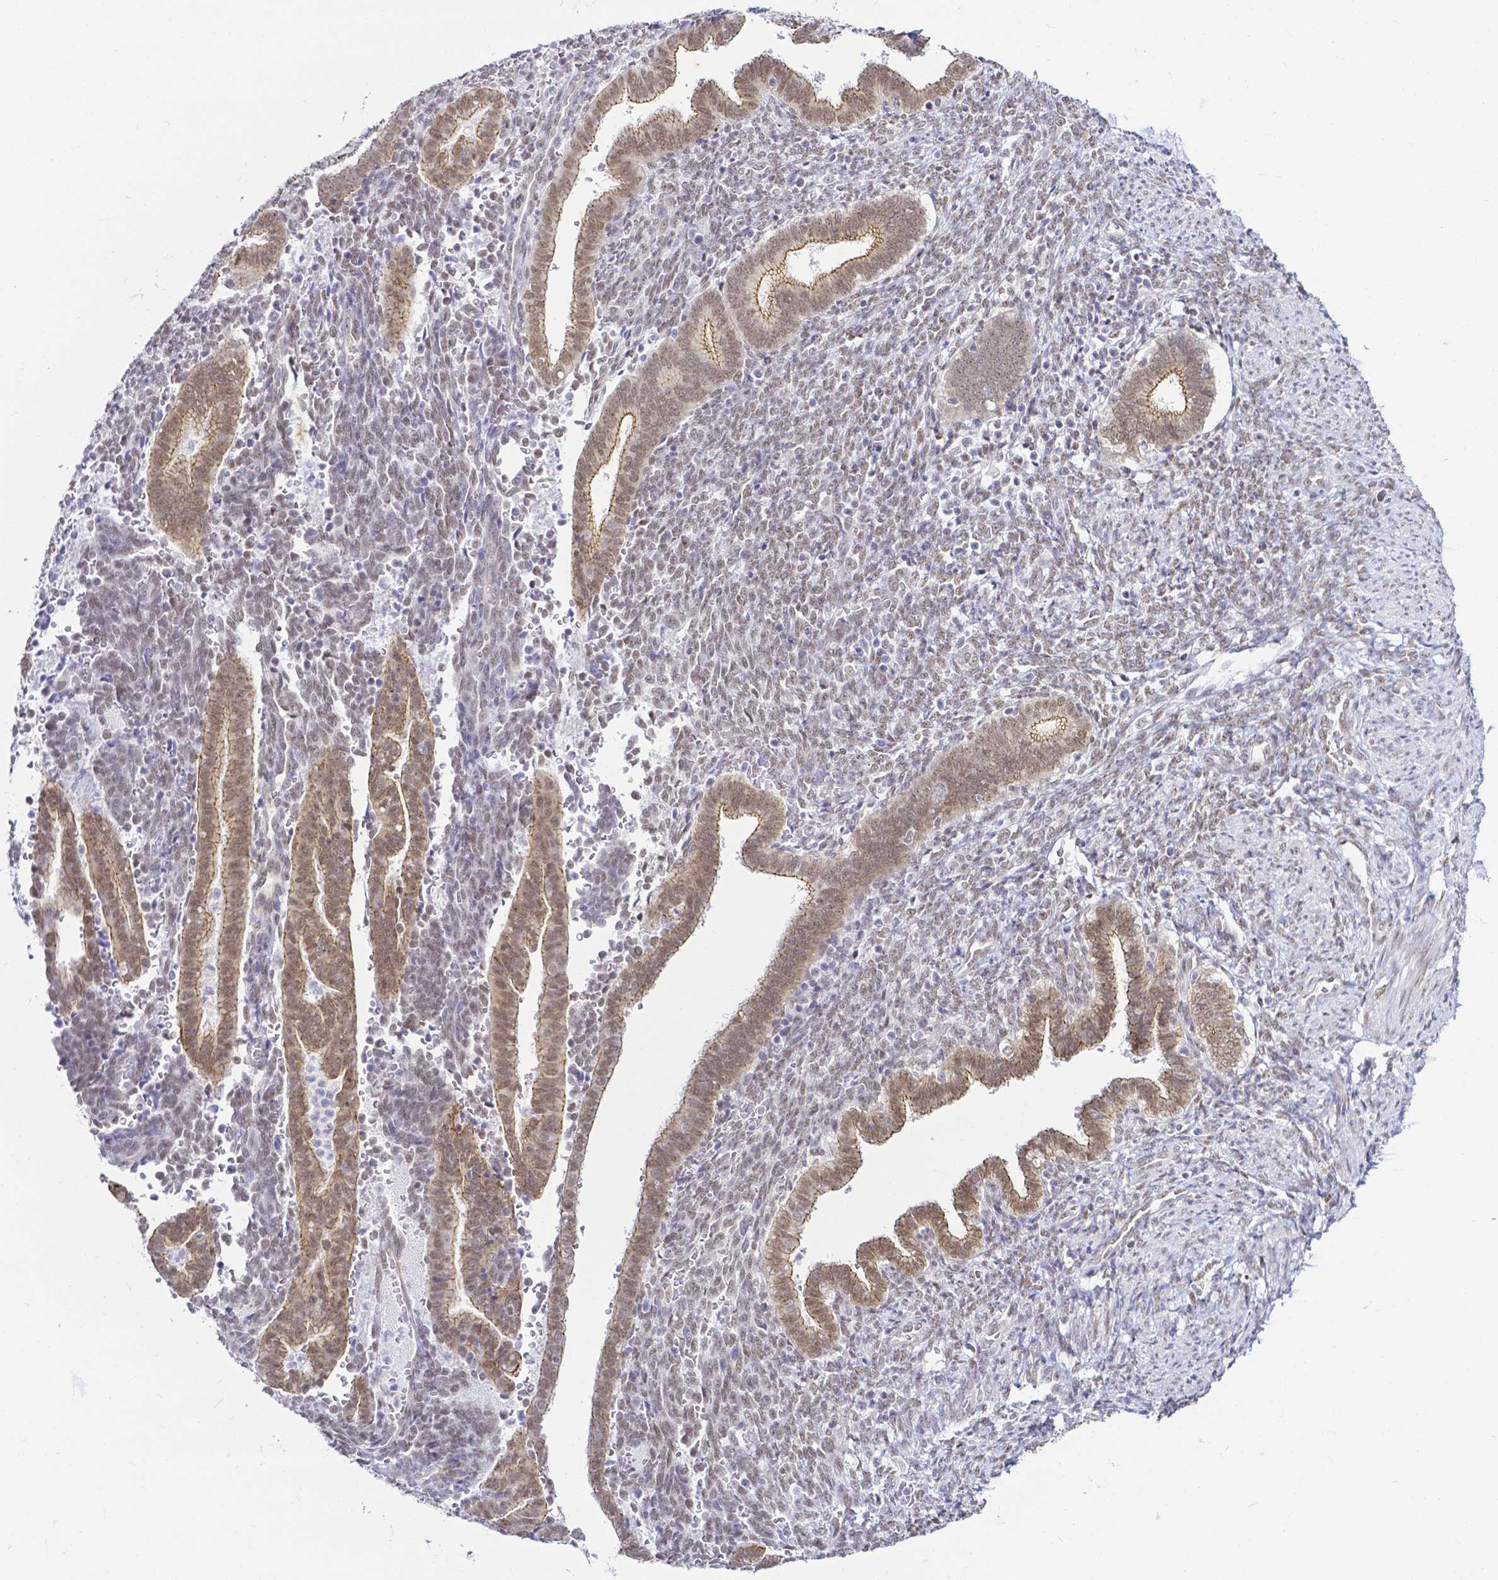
{"staining": {"intensity": "negative", "quantity": "none", "location": "none"}, "tissue": "endometrium", "cell_type": "Cells in endometrial stroma", "image_type": "normal", "snomed": [{"axis": "morphology", "description": "Normal tissue, NOS"}, {"axis": "topography", "description": "Endometrium"}], "caption": "A histopathology image of human endometrium is negative for staining in cells in endometrial stroma.", "gene": "FAM83G", "patient": {"sex": "female", "age": 34}}